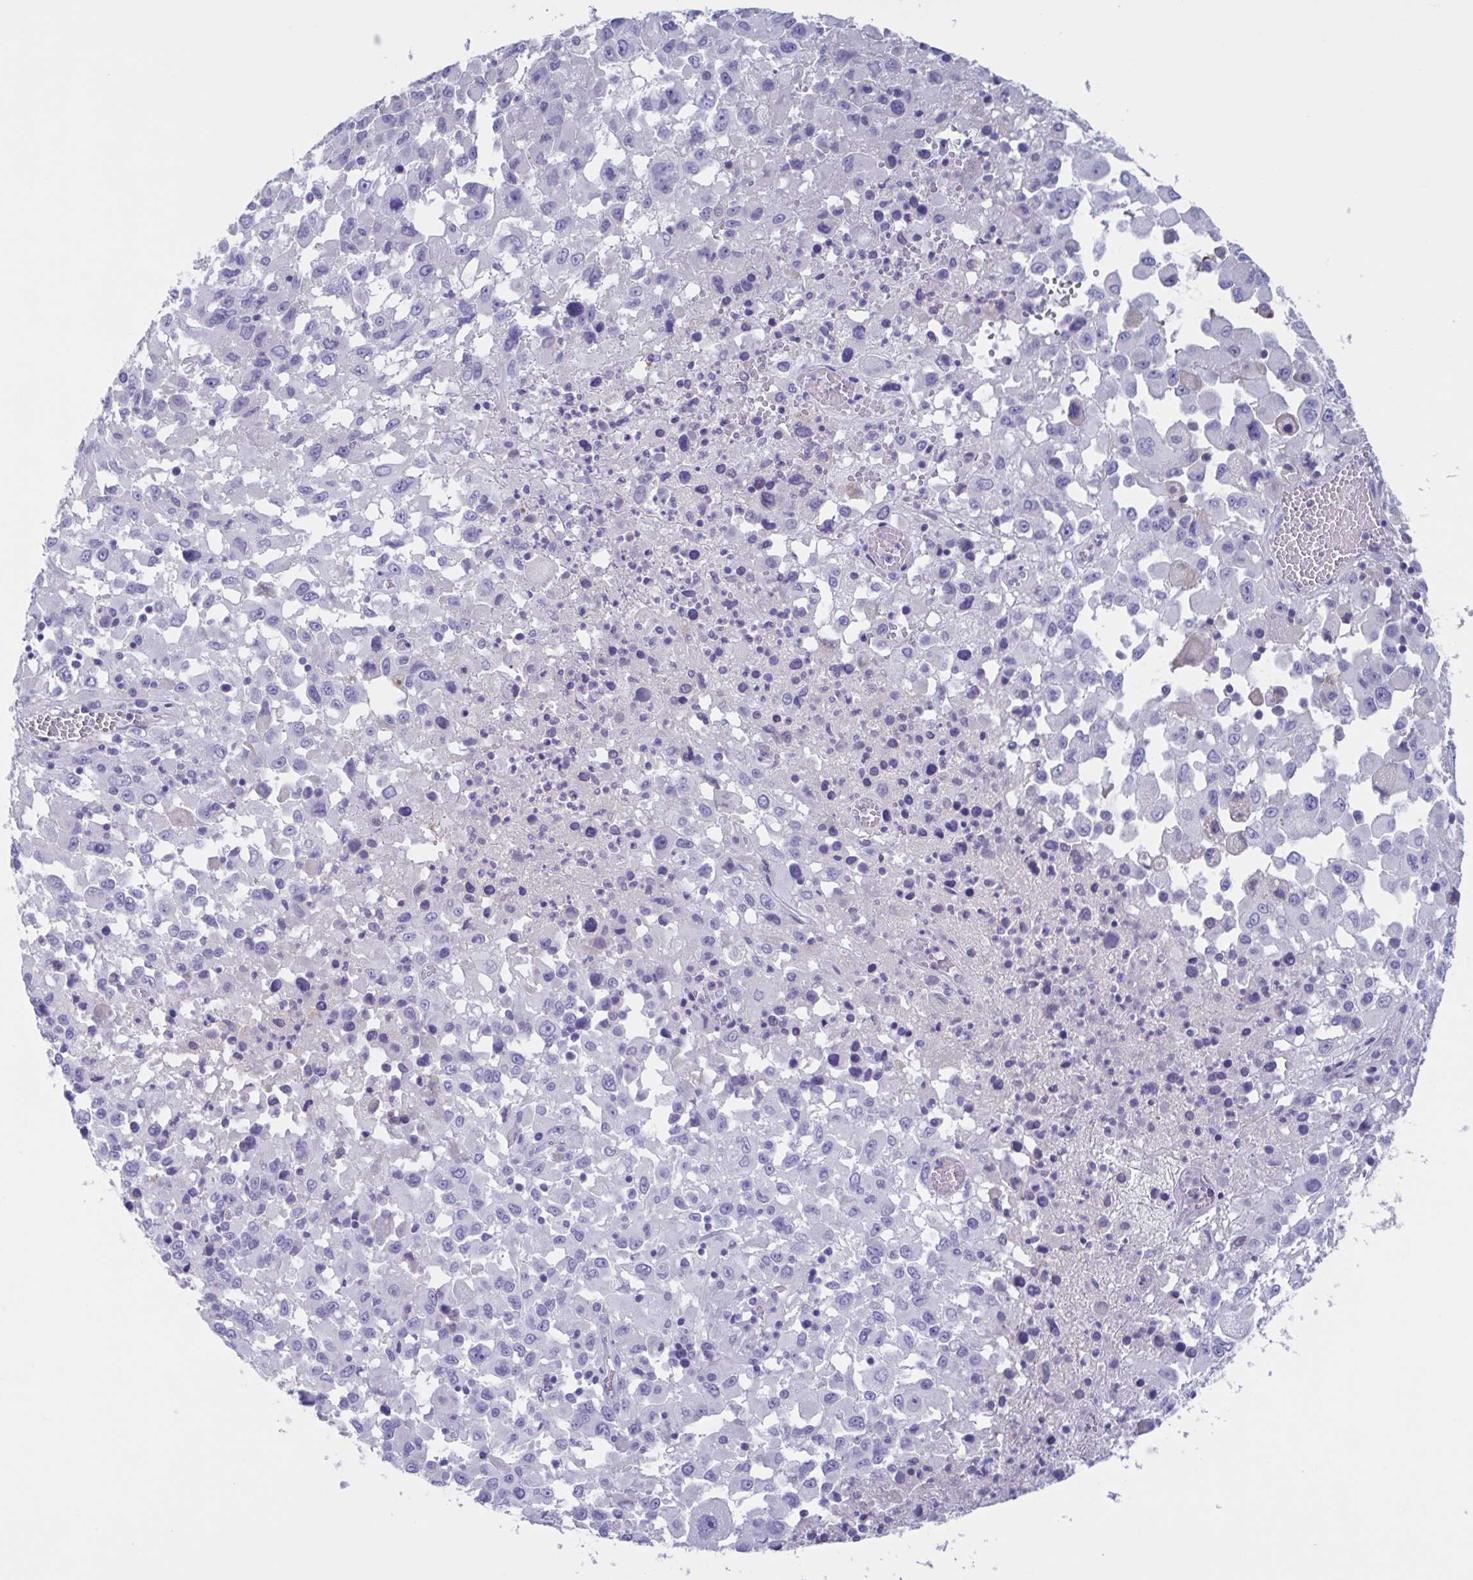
{"staining": {"intensity": "negative", "quantity": "none", "location": "none"}, "tissue": "melanoma", "cell_type": "Tumor cells", "image_type": "cancer", "snomed": [{"axis": "morphology", "description": "Malignant melanoma, Metastatic site"}, {"axis": "topography", "description": "Soft tissue"}], "caption": "Protein analysis of melanoma reveals no significant staining in tumor cells.", "gene": "USP35", "patient": {"sex": "male", "age": 50}}